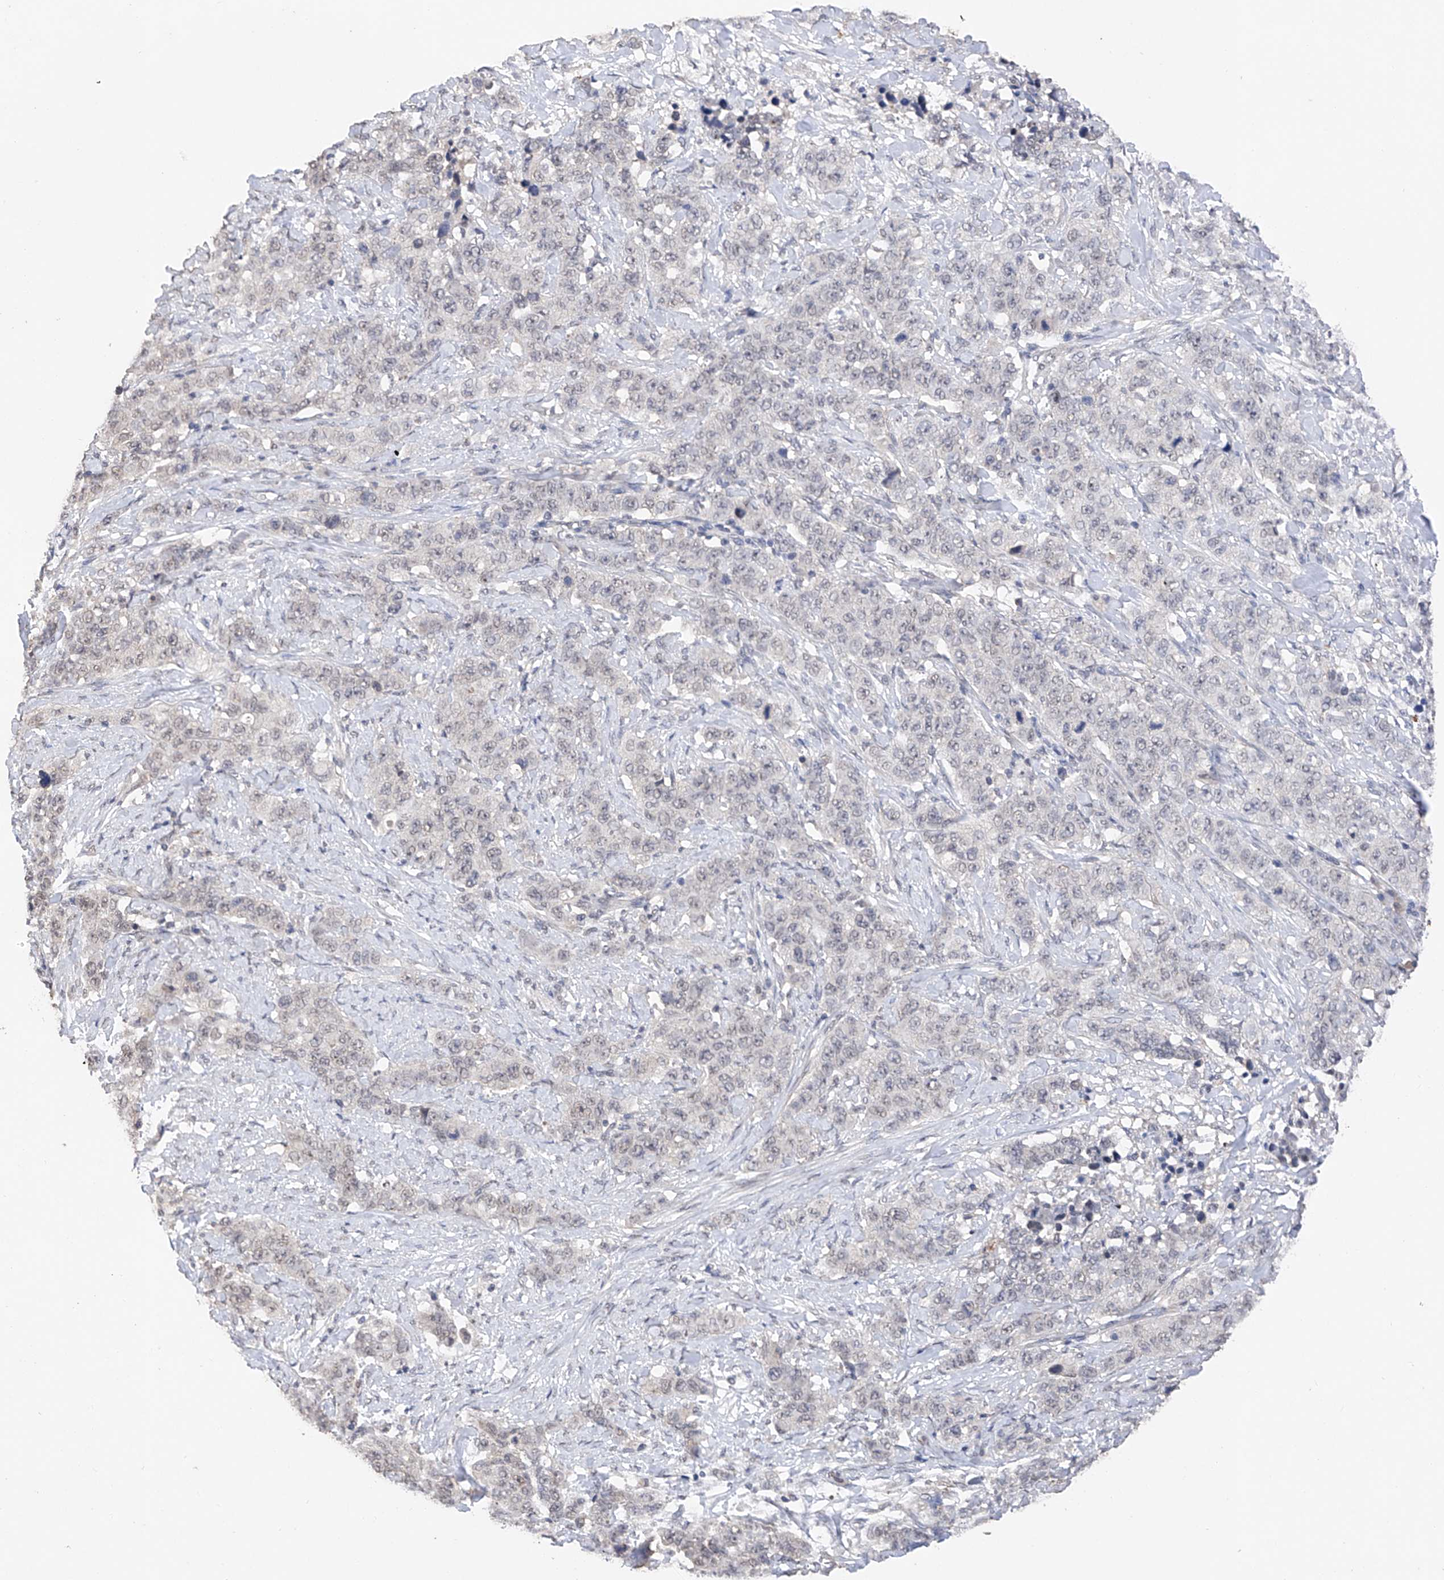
{"staining": {"intensity": "negative", "quantity": "none", "location": "none"}, "tissue": "stomach cancer", "cell_type": "Tumor cells", "image_type": "cancer", "snomed": [{"axis": "morphology", "description": "Adenocarcinoma, NOS"}, {"axis": "topography", "description": "Stomach"}], "caption": "The IHC micrograph has no significant staining in tumor cells of stomach cancer tissue. (DAB immunohistochemistry (IHC), high magnification).", "gene": "DMAP1", "patient": {"sex": "male", "age": 48}}